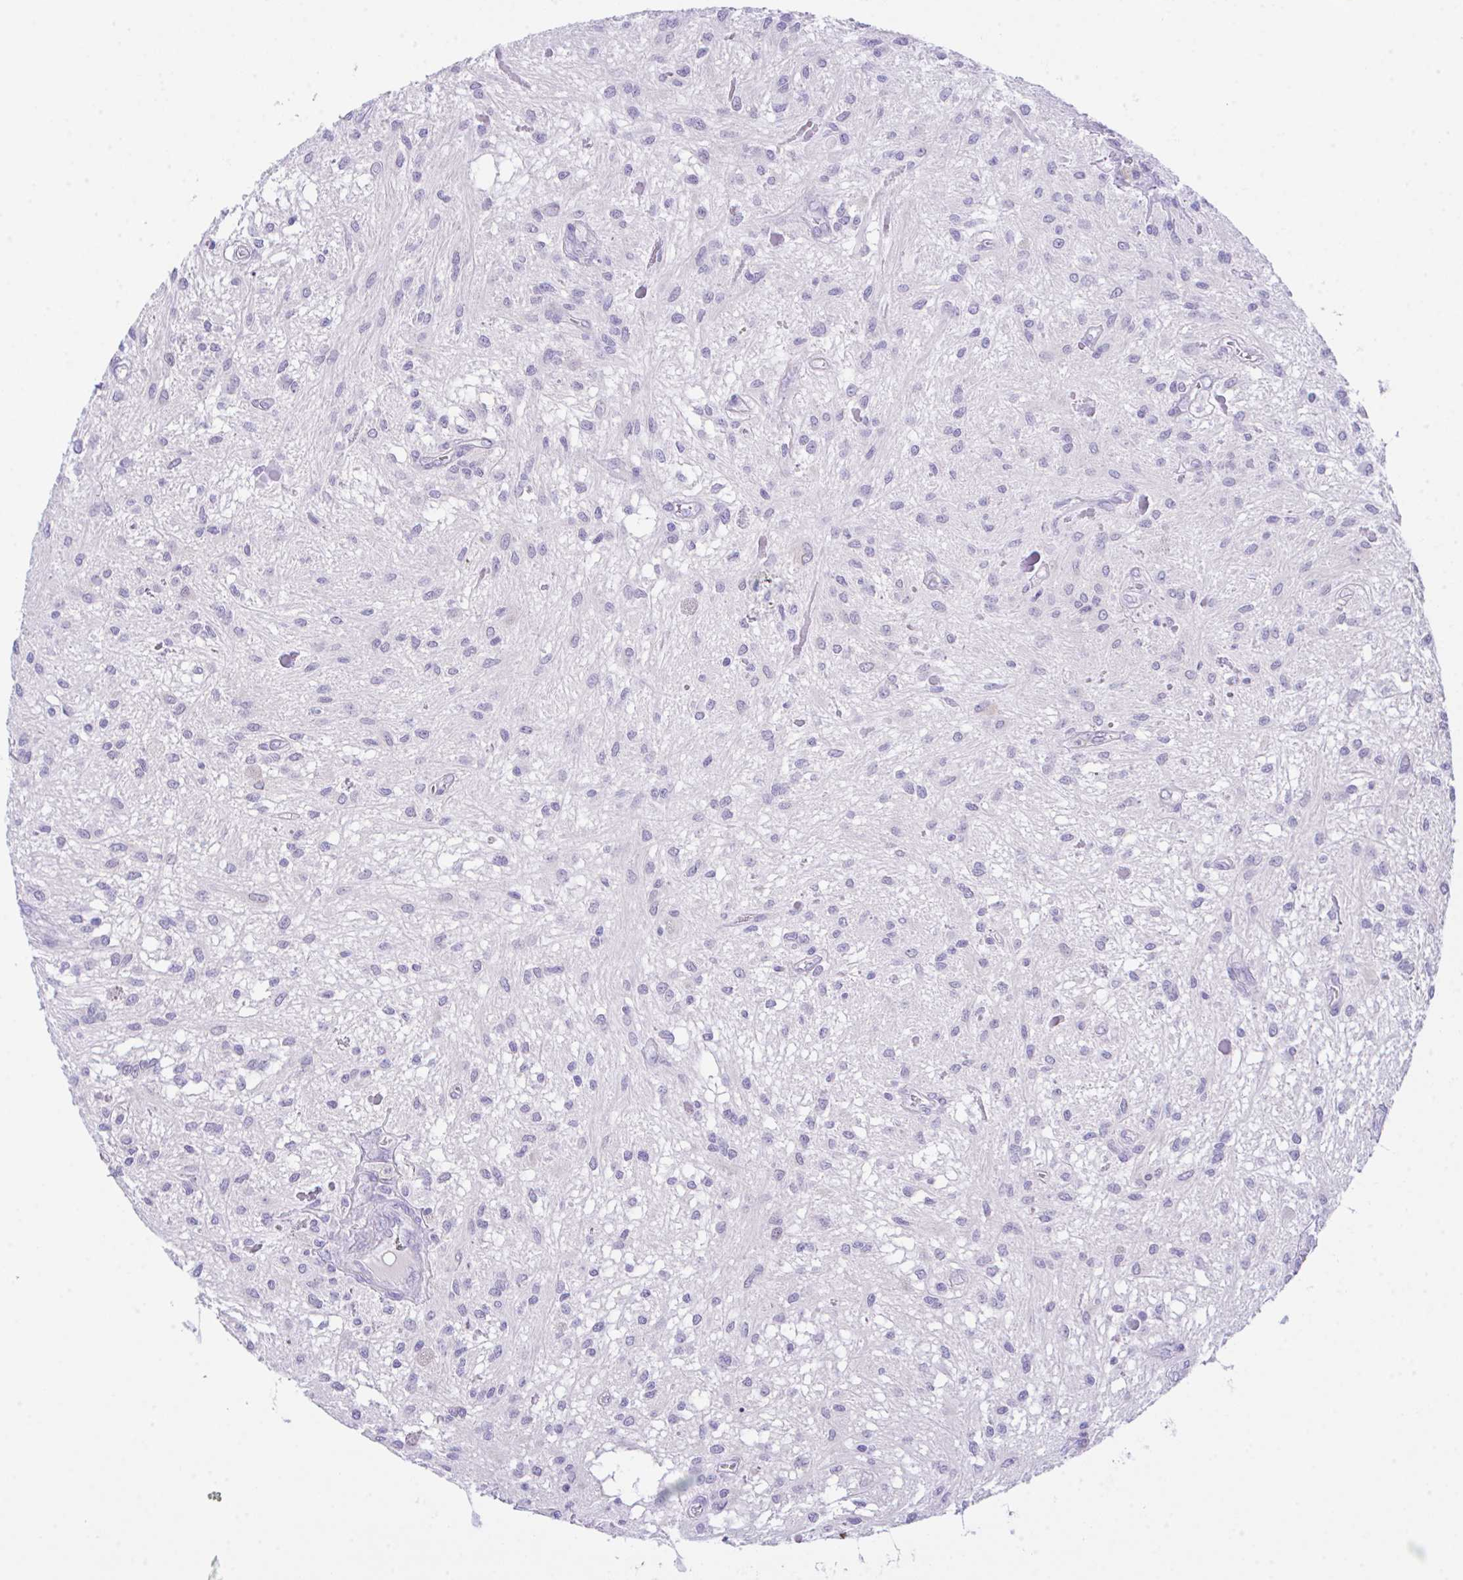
{"staining": {"intensity": "negative", "quantity": "none", "location": "none"}, "tissue": "glioma", "cell_type": "Tumor cells", "image_type": "cancer", "snomed": [{"axis": "morphology", "description": "Glioma, malignant, Low grade"}, {"axis": "topography", "description": "Cerebellum"}], "caption": "IHC of glioma exhibits no staining in tumor cells.", "gene": "HOXB4", "patient": {"sex": "female", "age": 14}}